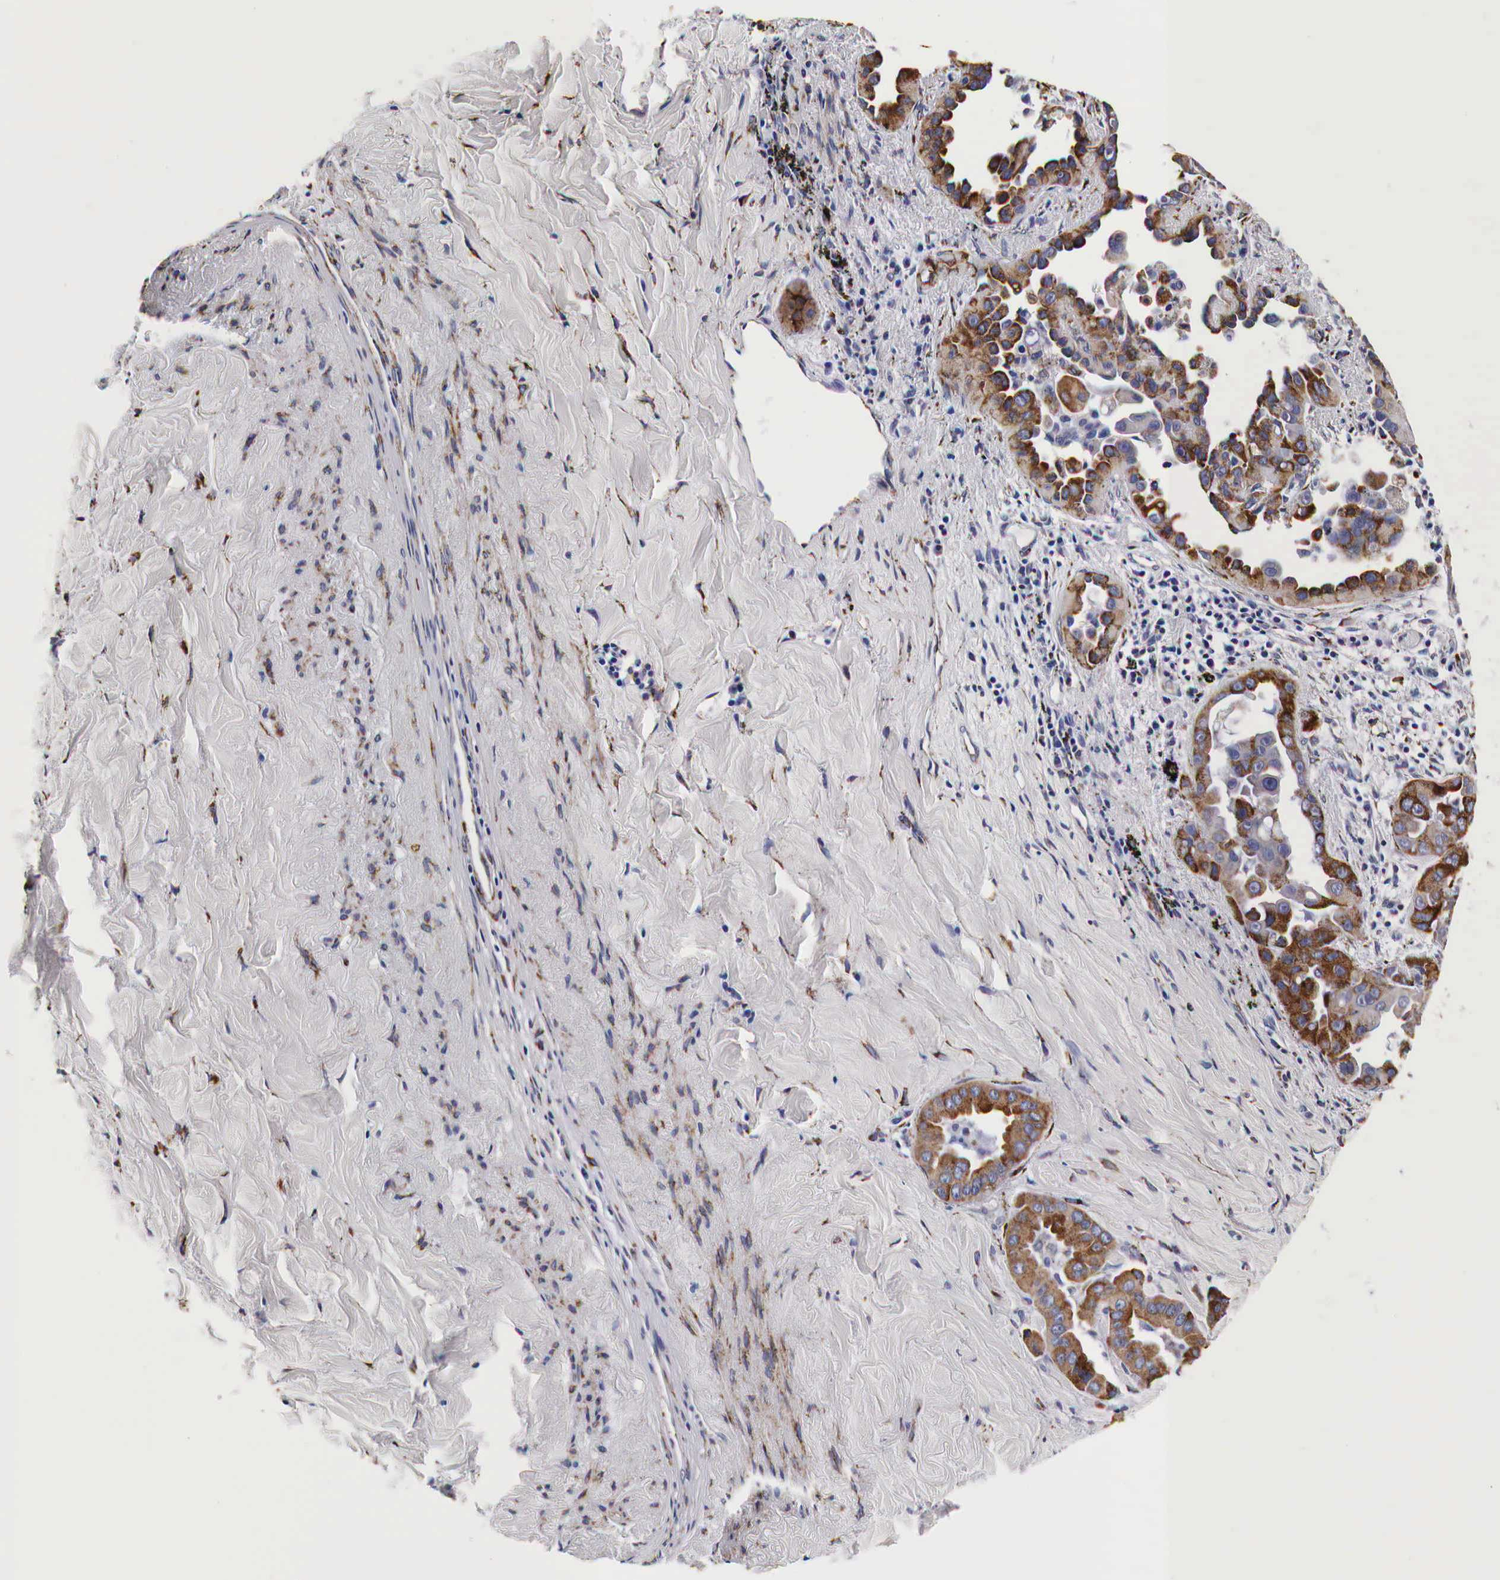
{"staining": {"intensity": "strong", "quantity": ">75%", "location": "cytoplasmic/membranous"}, "tissue": "lung cancer", "cell_type": "Tumor cells", "image_type": "cancer", "snomed": [{"axis": "morphology", "description": "Adenocarcinoma, NOS"}, {"axis": "topography", "description": "Lung"}], "caption": "This histopathology image demonstrates IHC staining of lung adenocarcinoma, with high strong cytoplasmic/membranous expression in about >75% of tumor cells.", "gene": "CKAP4", "patient": {"sex": "male", "age": 68}}